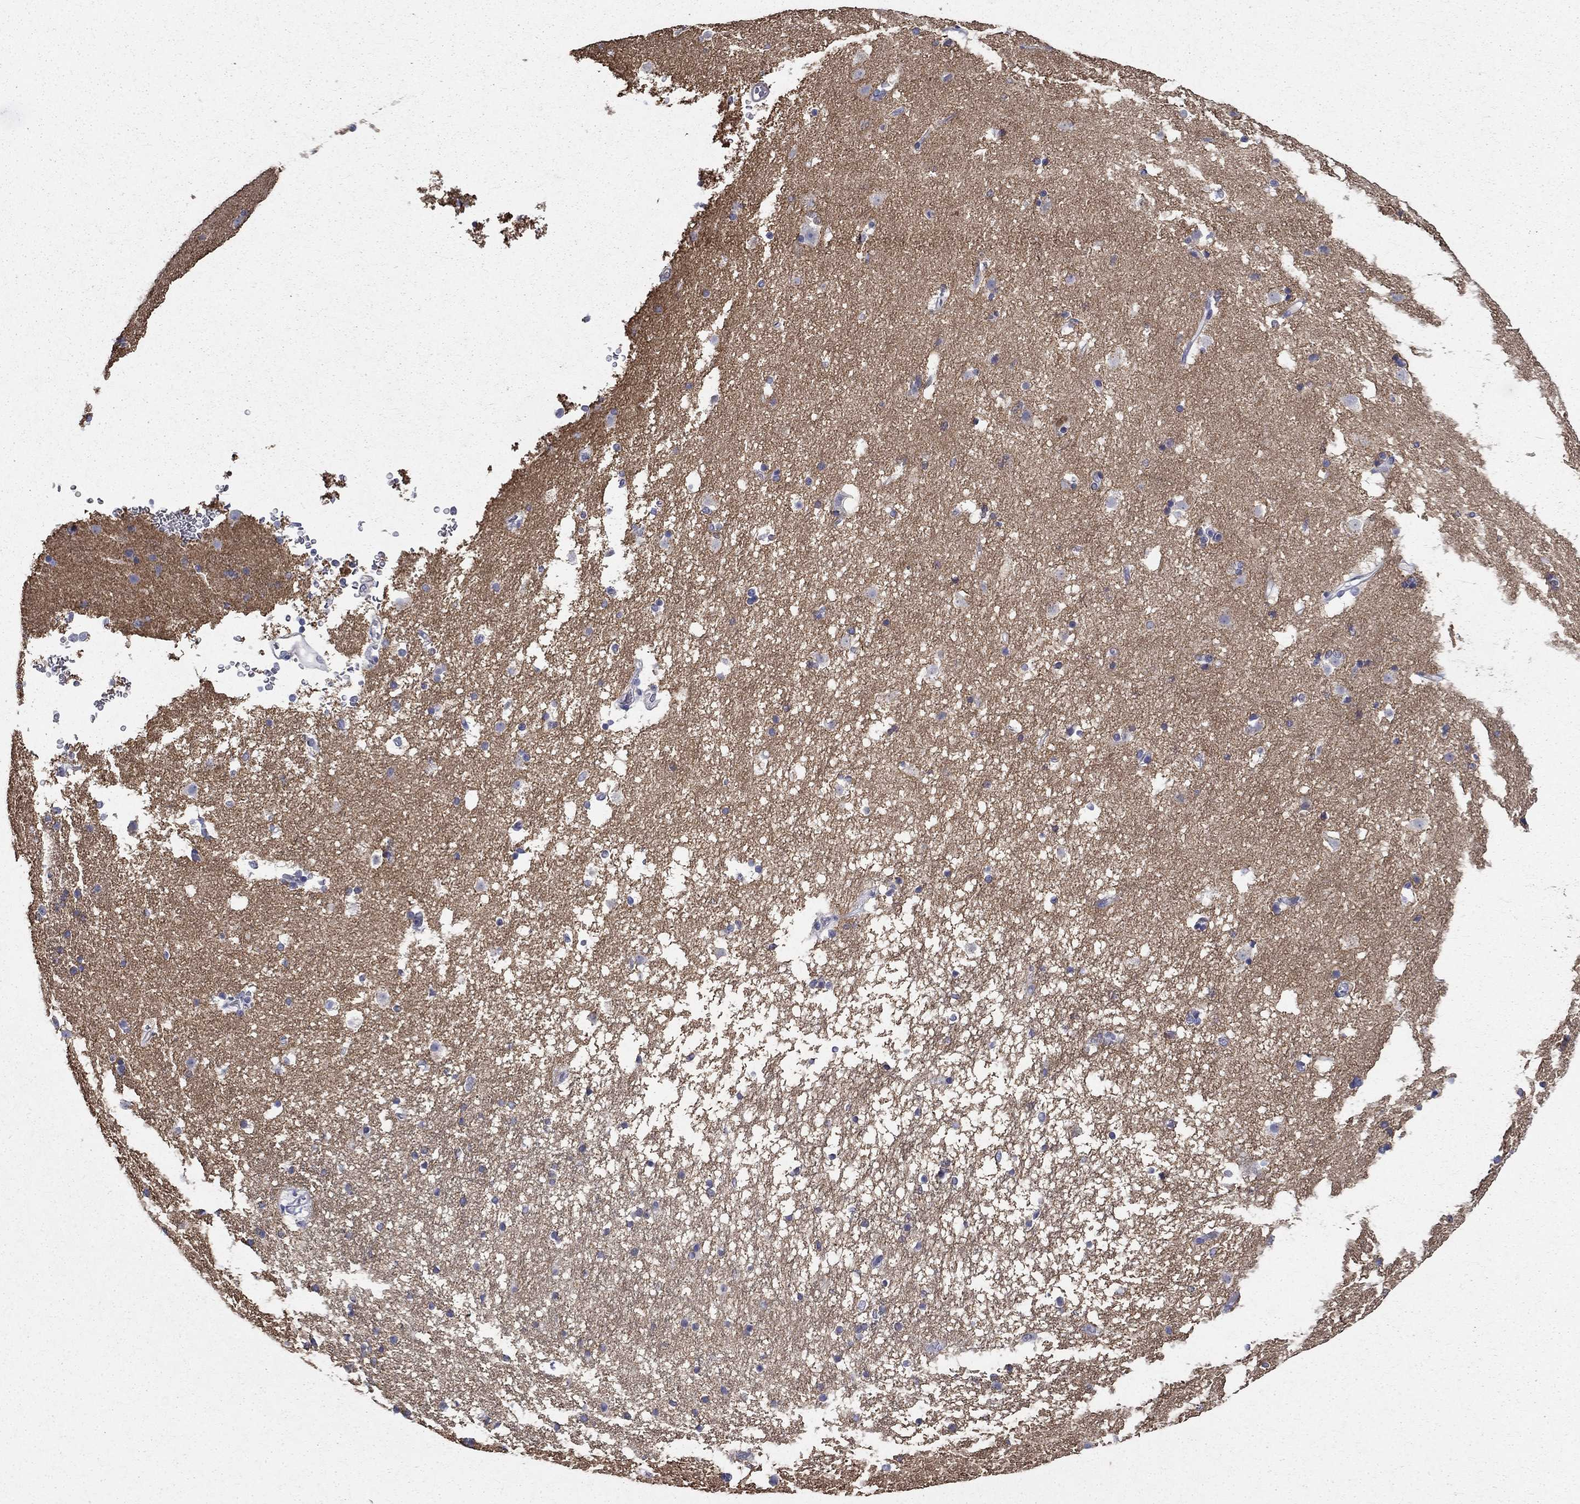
{"staining": {"intensity": "negative", "quantity": "none", "location": "none"}, "tissue": "caudate", "cell_type": "Glial cells", "image_type": "normal", "snomed": [{"axis": "morphology", "description": "Normal tissue, NOS"}, {"axis": "topography", "description": "Lateral ventricle wall"}], "caption": "Caudate stained for a protein using IHC displays no staining glial cells.", "gene": "IGSF8", "patient": {"sex": "female", "age": 71}}